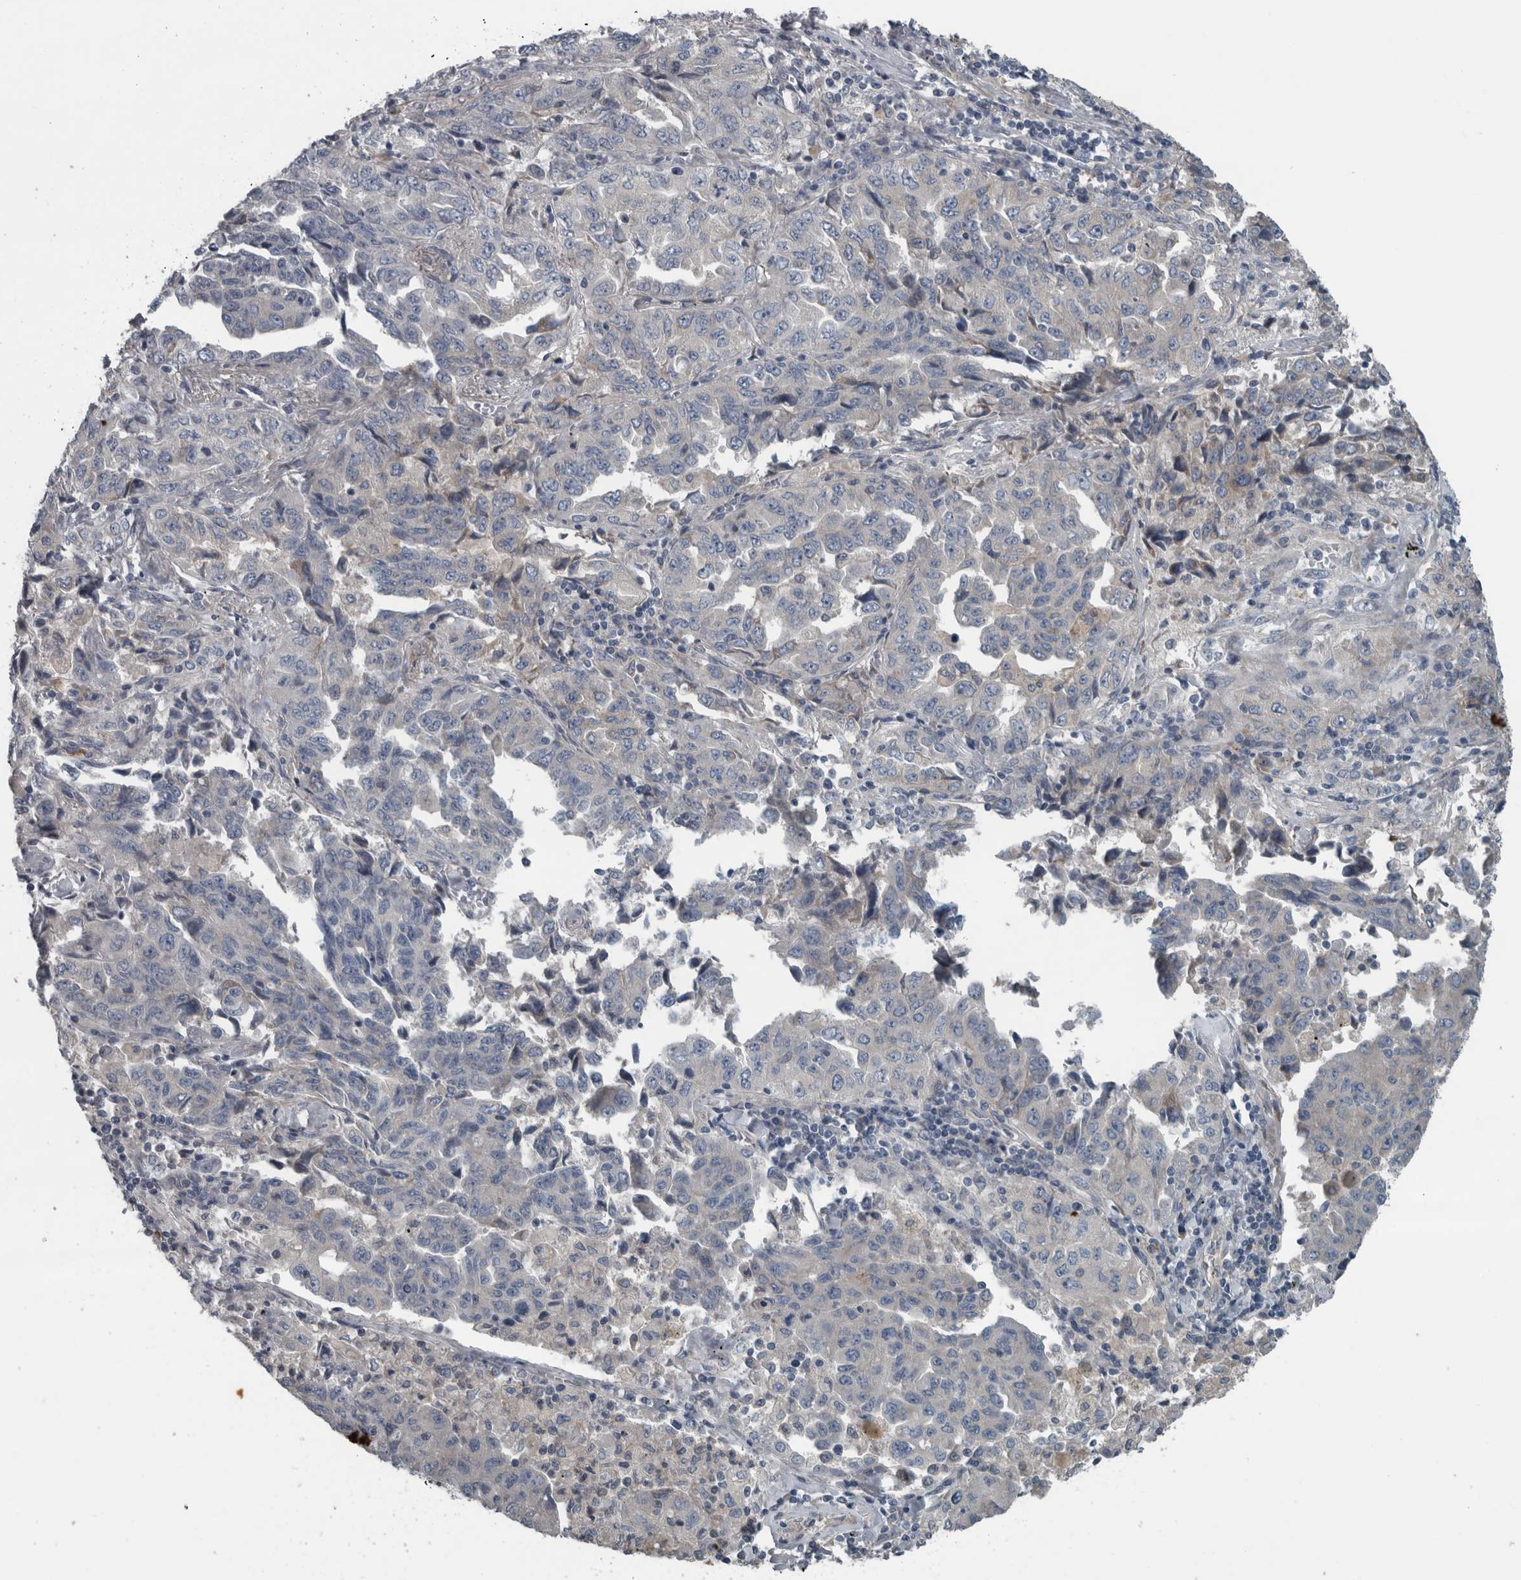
{"staining": {"intensity": "negative", "quantity": "none", "location": "none"}, "tissue": "lung cancer", "cell_type": "Tumor cells", "image_type": "cancer", "snomed": [{"axis": "morphology", "description": "Adenocarcinoma, NOS"}, {"axis": "topography", "description": "Lung"}], "caption": "Immunohistochemistry (IHC) photomicrograph of human lung cancer stained for a protein (brown), which demonstrates no positivity in tumor cells.", "gene": "EXOC8", "patient": {"sex": "female", "age": 51}}